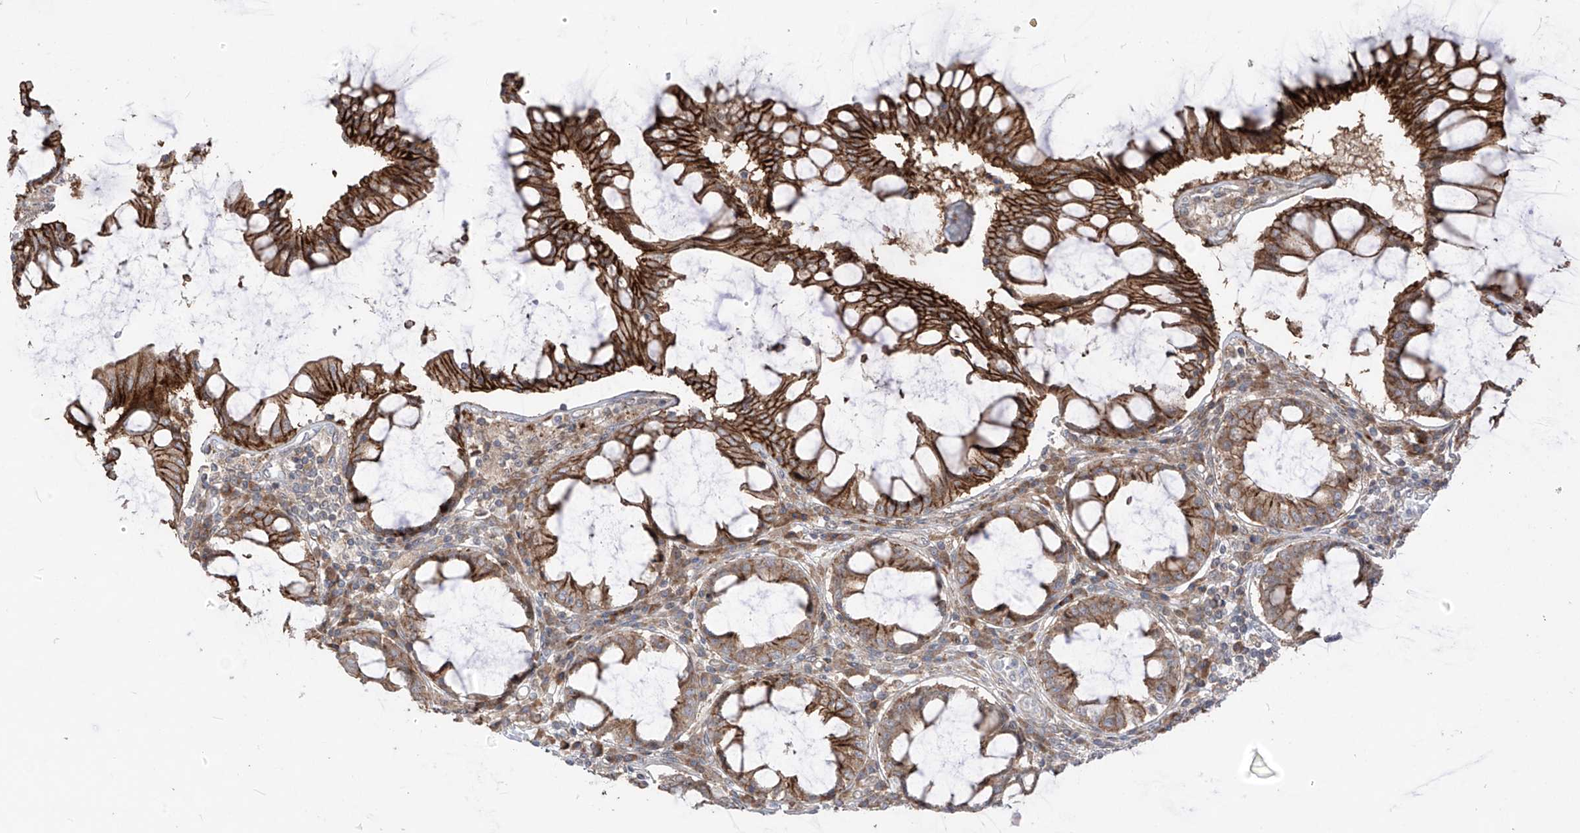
{"staining": {"intensity": "strong", "quantity": ">75%", "location": "cytoplasmic/membranous"}, "tissue": "colorectal cancer", "cell_type": "Tumor cells", "image_type": "cancer", "snomed": [{"axis": "morphology", "description": "Adenocarcinoma, NOS"}, {"axis": "topography", "description": "Rectum"}], "caption": "This image exhibits immunohistochemistry staining of human colorectal cancer, with high strong cytoplasmic/membranous staining in about >75% of tumor cells.", "gene": "LRRC74A", "patient": {"sex": "male", "age": 84}}